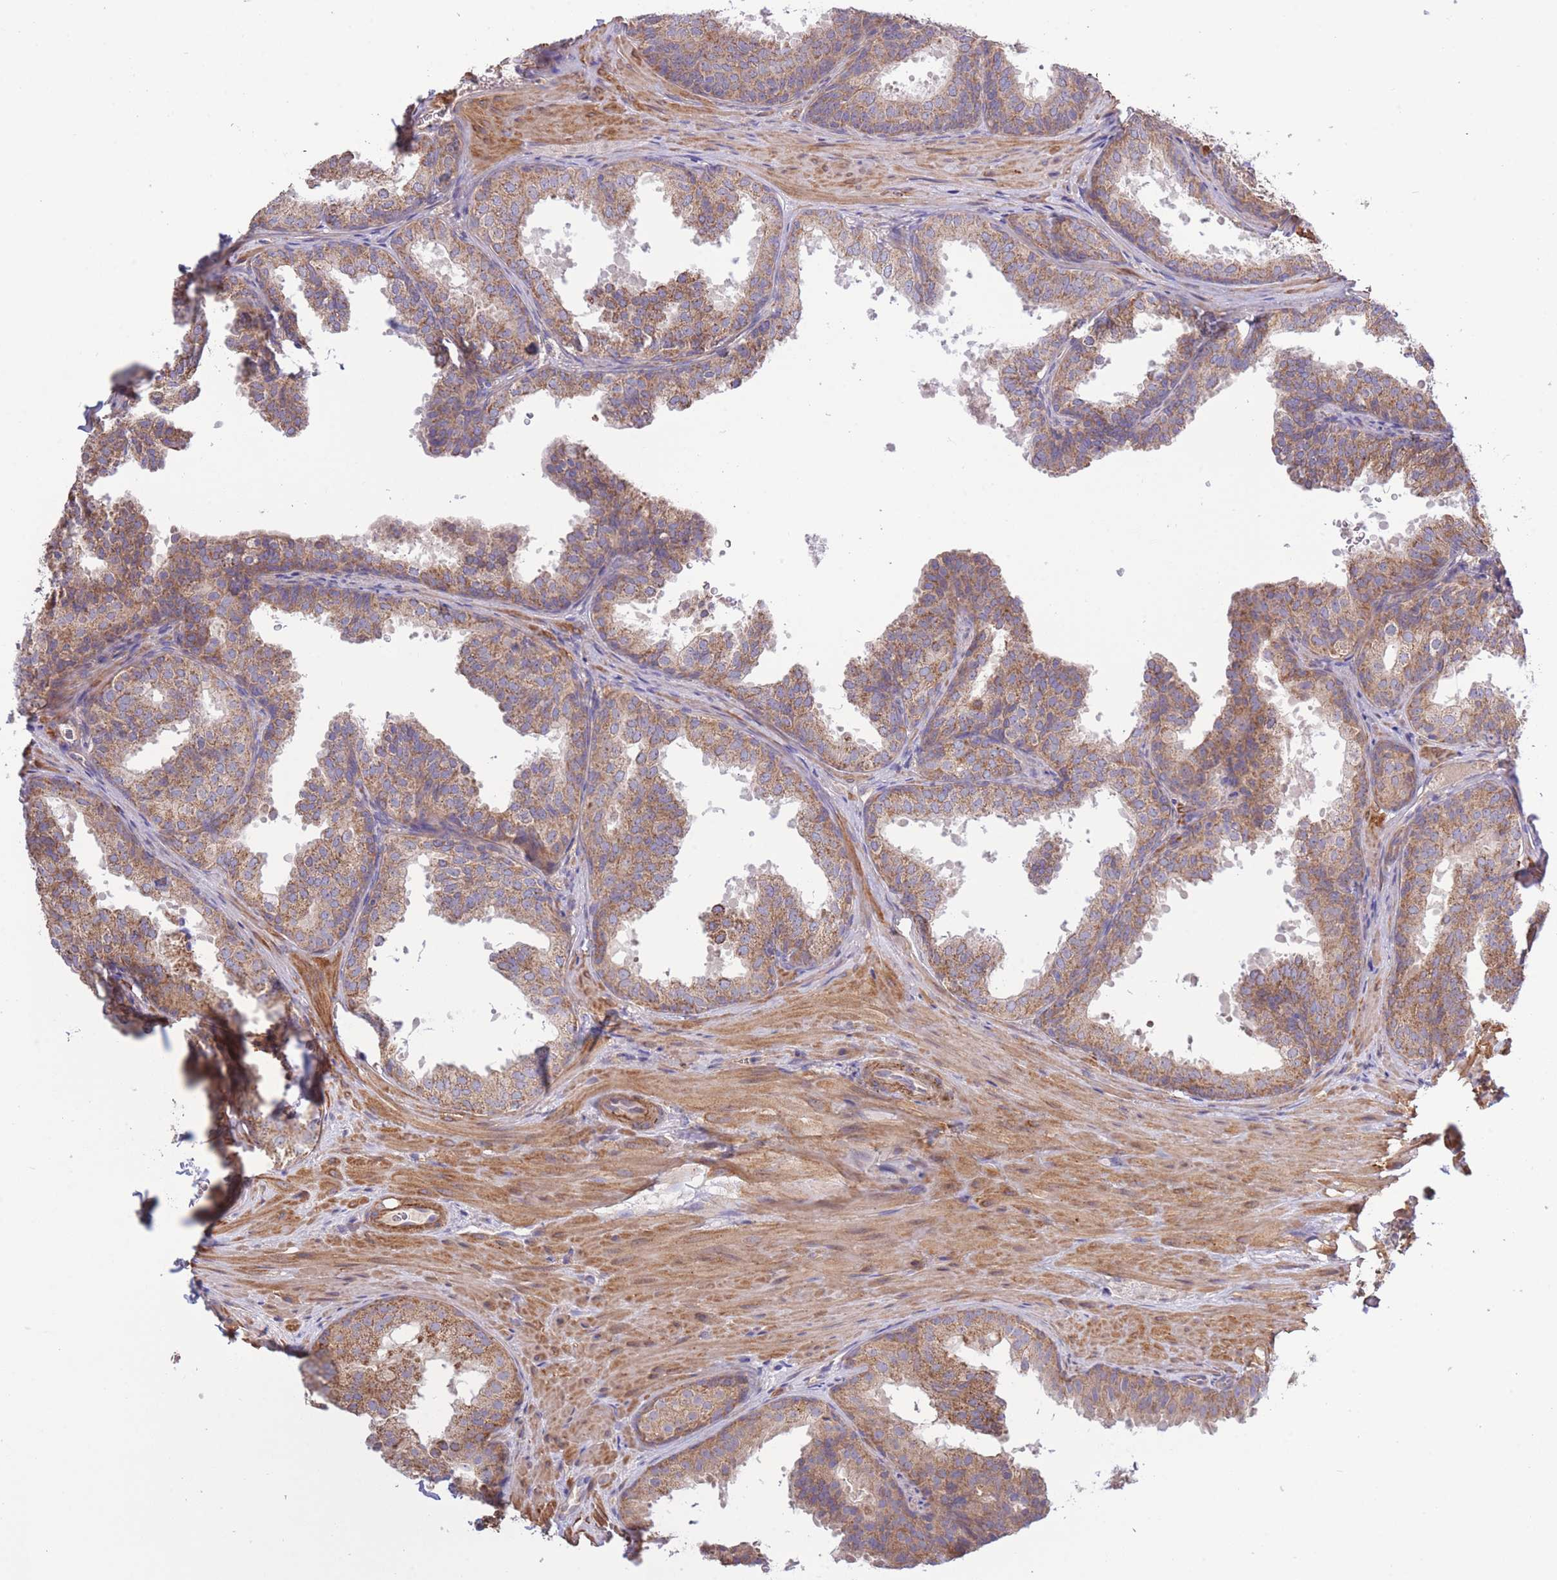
{"staining": {"intensity": "moderate", "quantity": ">75%", "location": "cytoplasmic/membranous"}, "tissue": "prostate", "cell_type": "Glandular cells", "image_type": "normal", "snomed": [{"axis": "morphology", "description": "Normal tissue, NOS"}, {"axis": "topography", "description": "Prostate"}], "caption": "Brown immunohistochemical staining in benign human prostate reveals moderate cytoplasmic/membranous expression in about >75% of glandular cells.", "gene": "ATP13A2", "patient": {"sex": "male", "age": 37}}